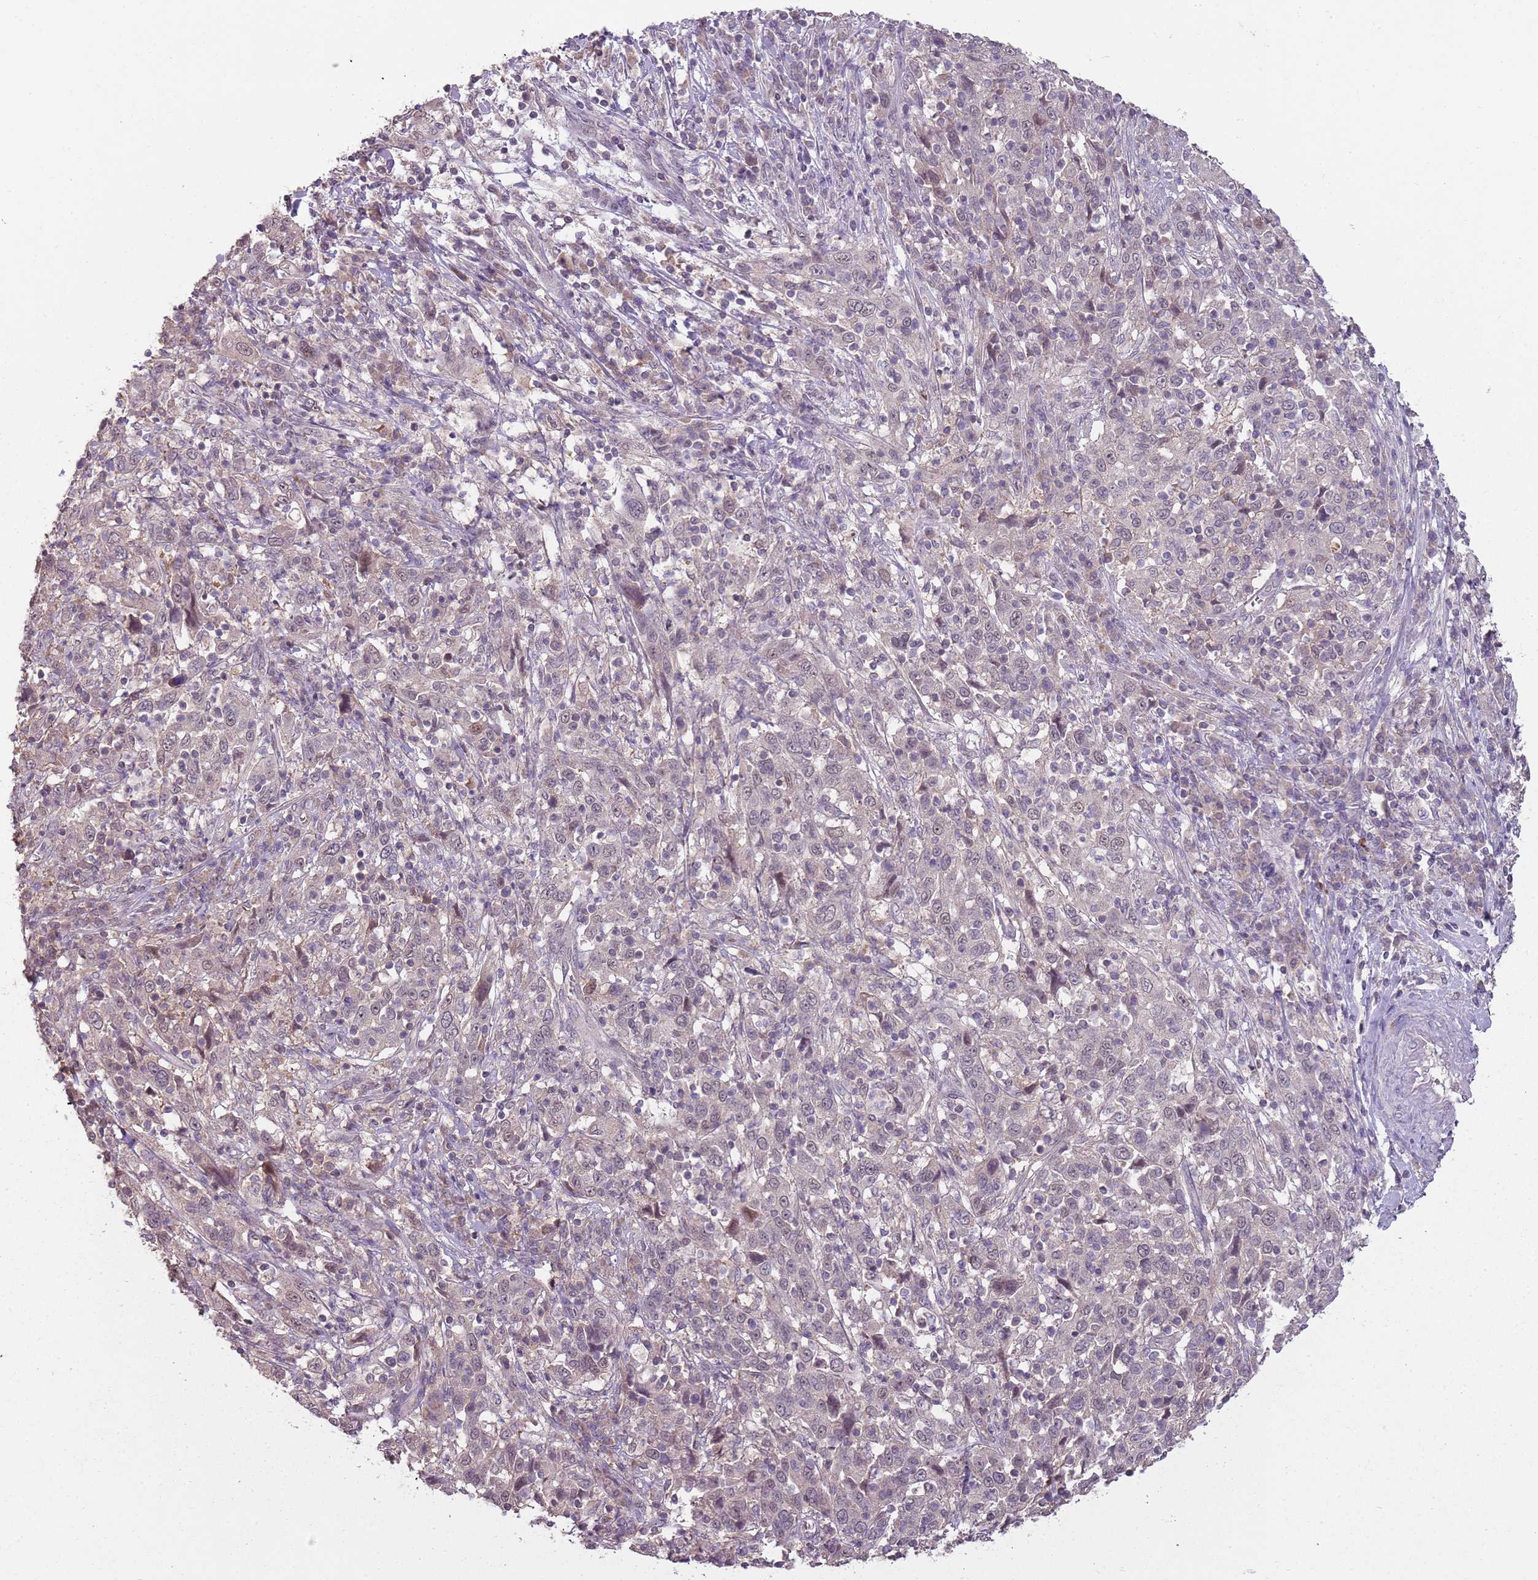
{"staining": {"intensity": "negative", "quantity": "none", "location": "none"}, "tissue": "cervical cancer", "cell_type": "Tumor cells", "image_type": "cancer", "snomed": [{"axis": "morphology", "description": "Squamous cell carcinoma, NOS"}, {"axis": "topography", "description": "Cervix"}], "caption": "Image shows no protein positivity in tumor cells of cervical squamous cell carcinoma tissue.", "gene": "TEKT4", "patient": {"sex": "female", "age": 46}}